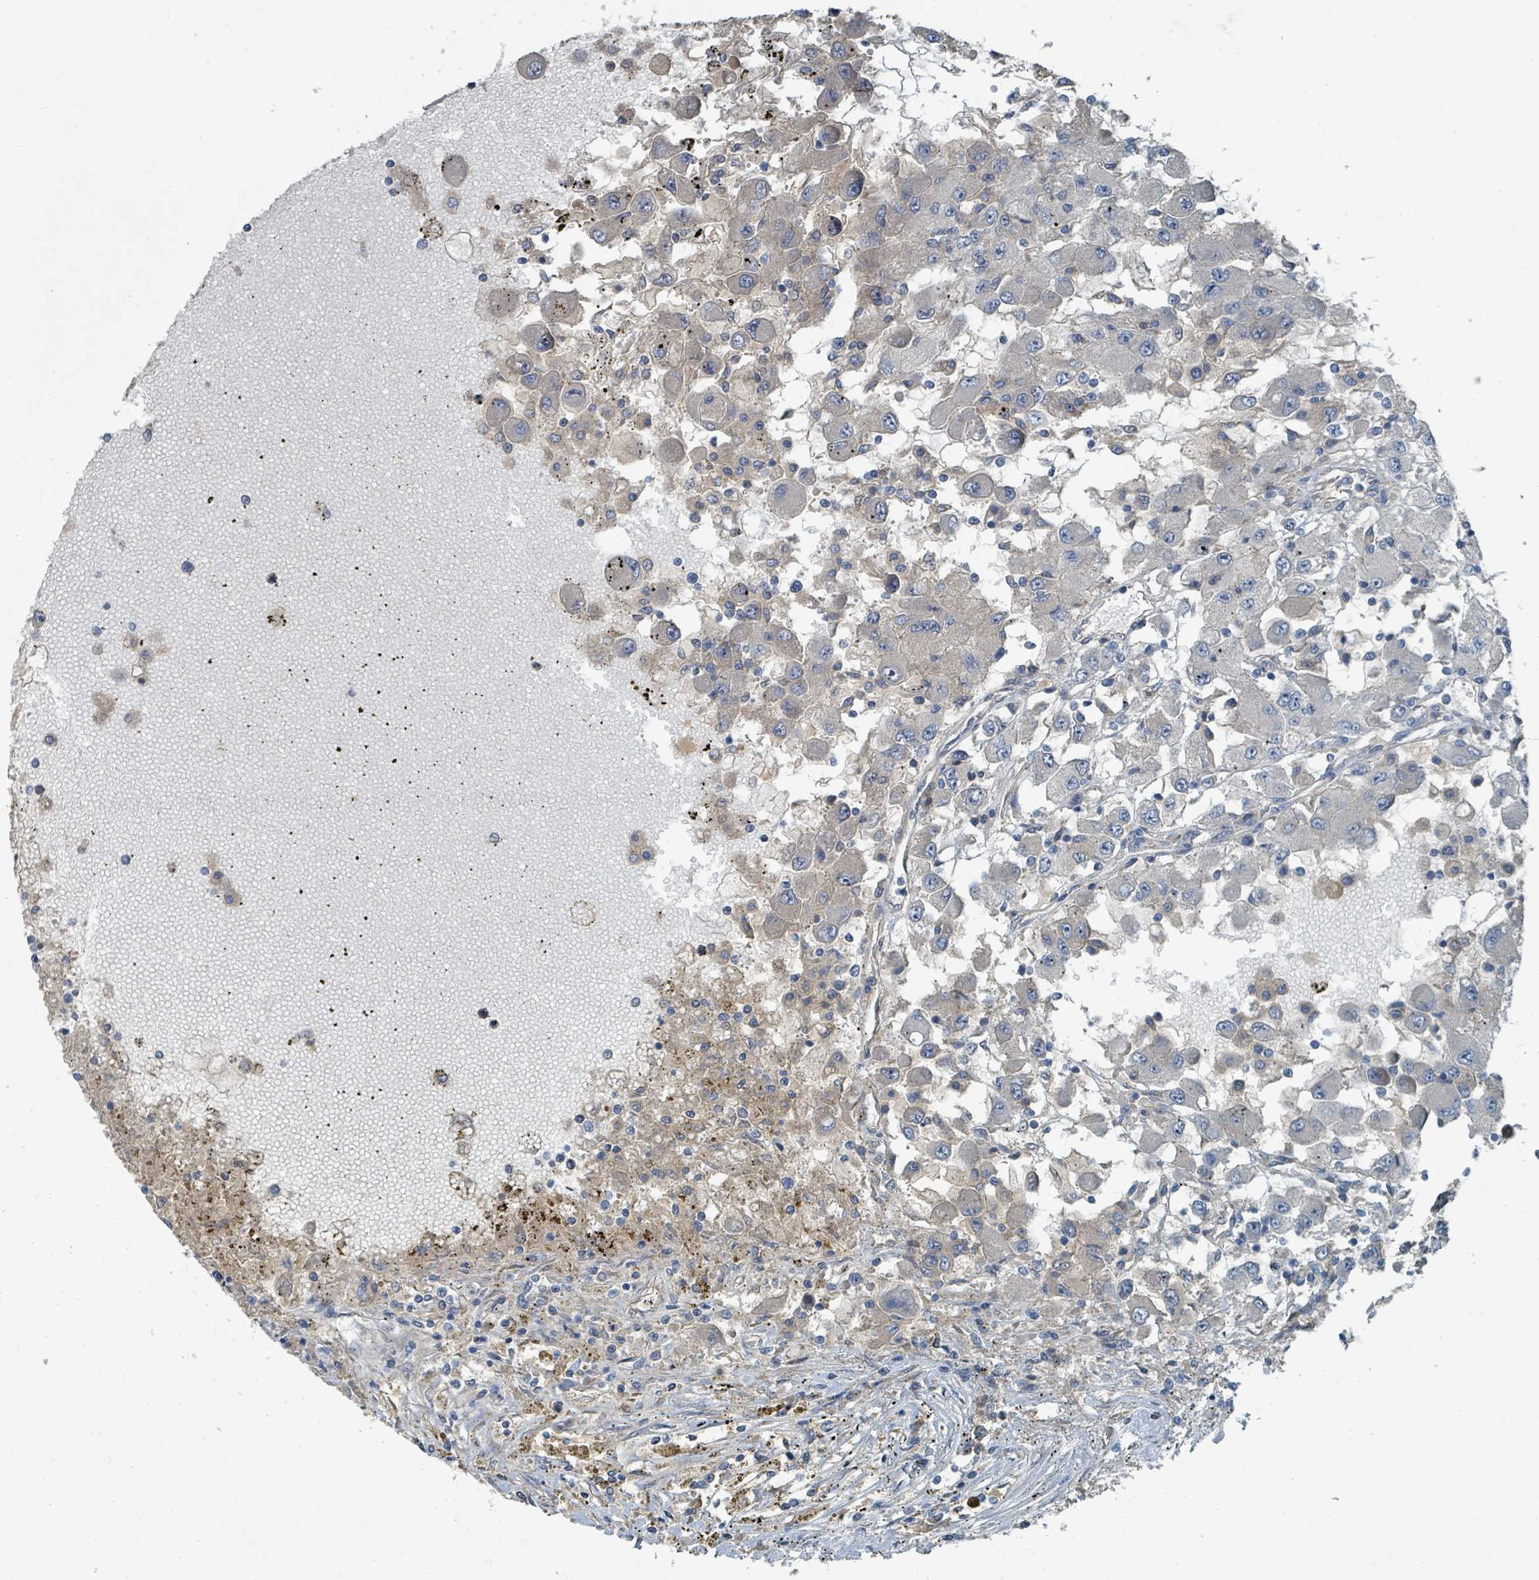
{"staining": {"intensity": "weak", "quantity": "<25%", "location": "cytoplasmic/membranous"}, "tissue": "renal cancer", "cell_type": "Tumor cells", "image_type": "cancer", "snomed": [{"axis": "morphology", "description": "Adenocarcinoma, NOS"}, {"axis": "topography", "description": "Kidney"}], "caption": "This is an immunohistochemistry (IHC) micrograph of renal cancer. There is no expression in tumor cells.", "gene": "SLC44A5", "patient": {"sex": "female", "age": 67}}